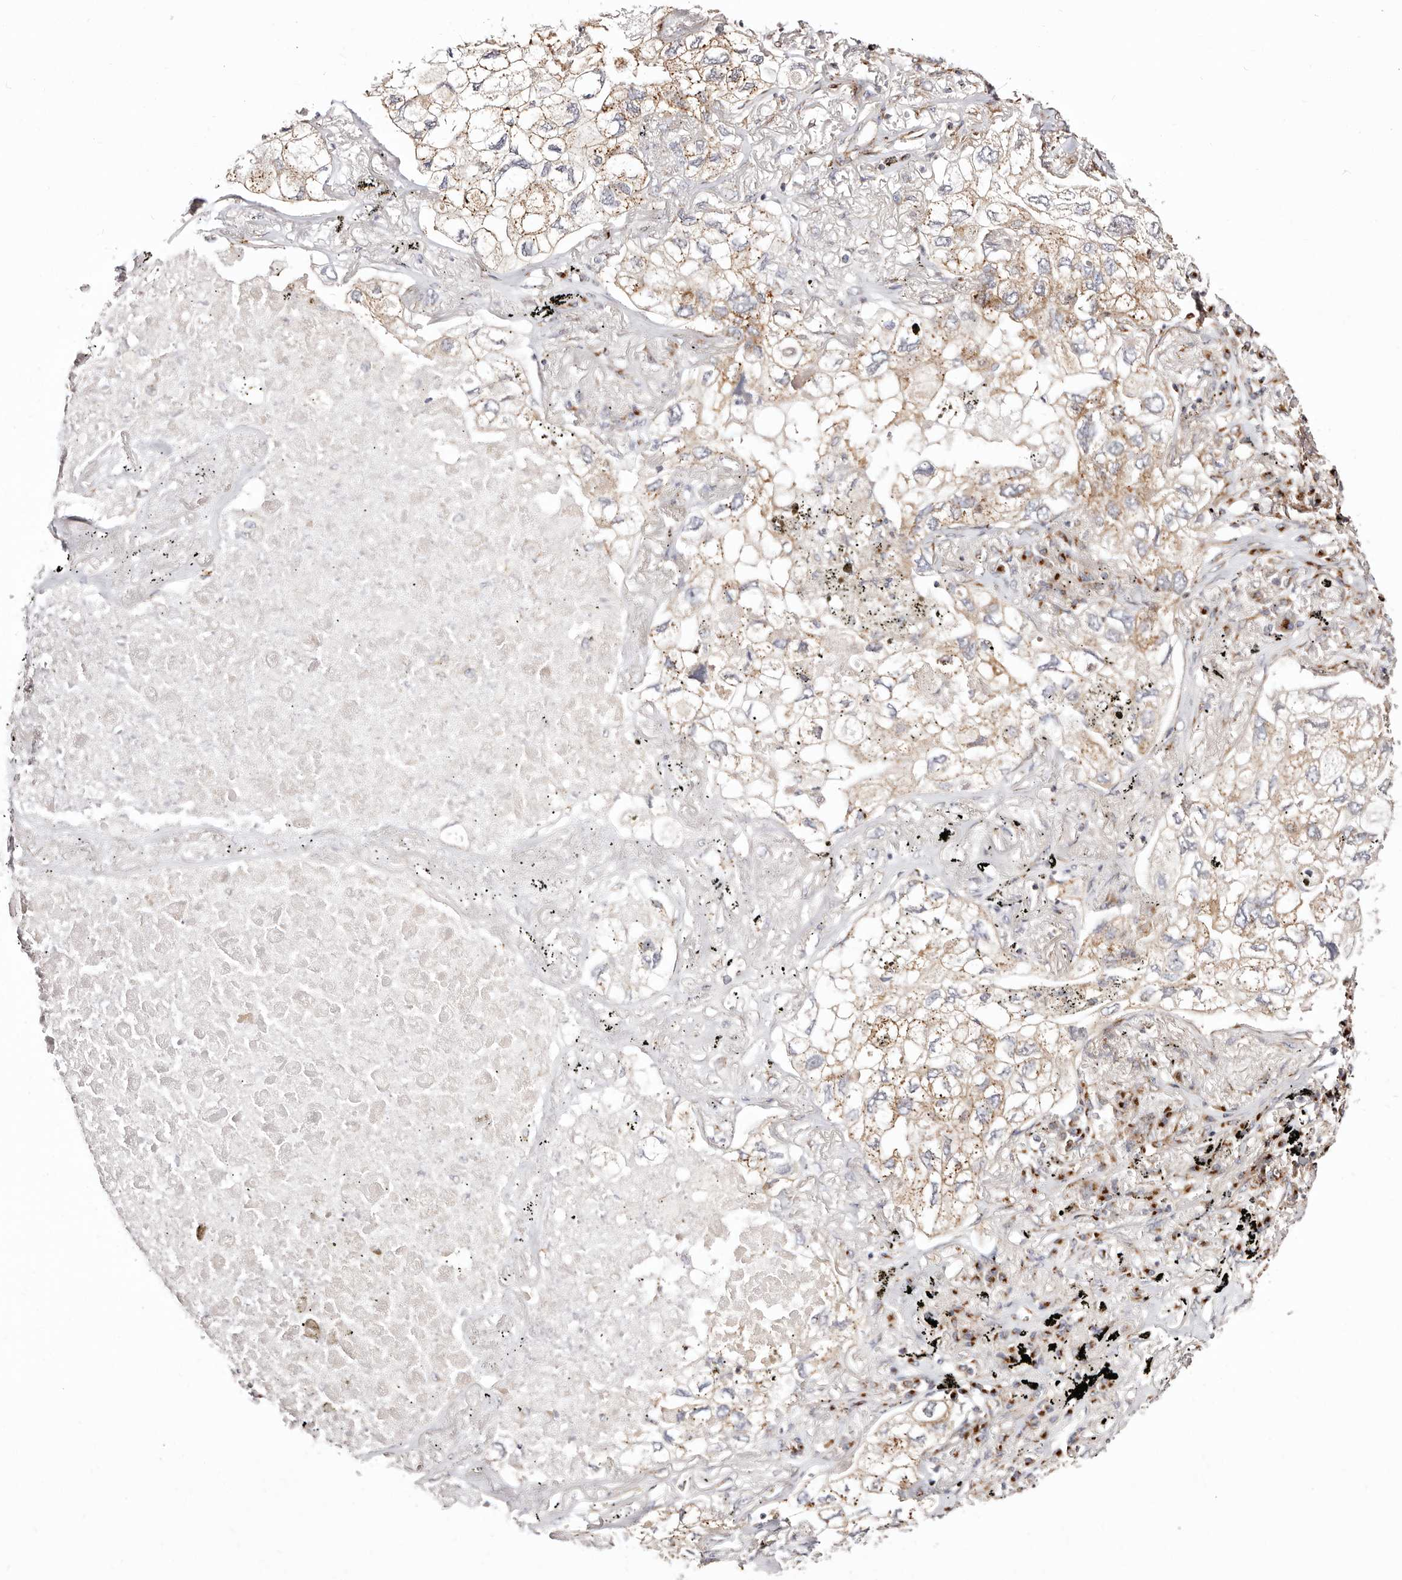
{"staining": {"intensity": "weak", "quantity": "25%-75%", "location": "cytoplasmic/membranous"}, "tissue": "lung cancer", "cell_type": "Tumor cells", "image_type": "cancer", "snomed": [{"axis": "morphology", "description": "Adenocarcinoma, NOS"}, {"axis": "topography", "description": "Lung"}], "caption": "A low amount of weak cytoplasmic/membranous expression is seen in about 25%-75% of tumor cells in lung cancer (adenocarcinoma) tissue. Nuclei are stained in blue.", "gene": "MAPK6", "patient": {"sex": "male", "age": 65}}